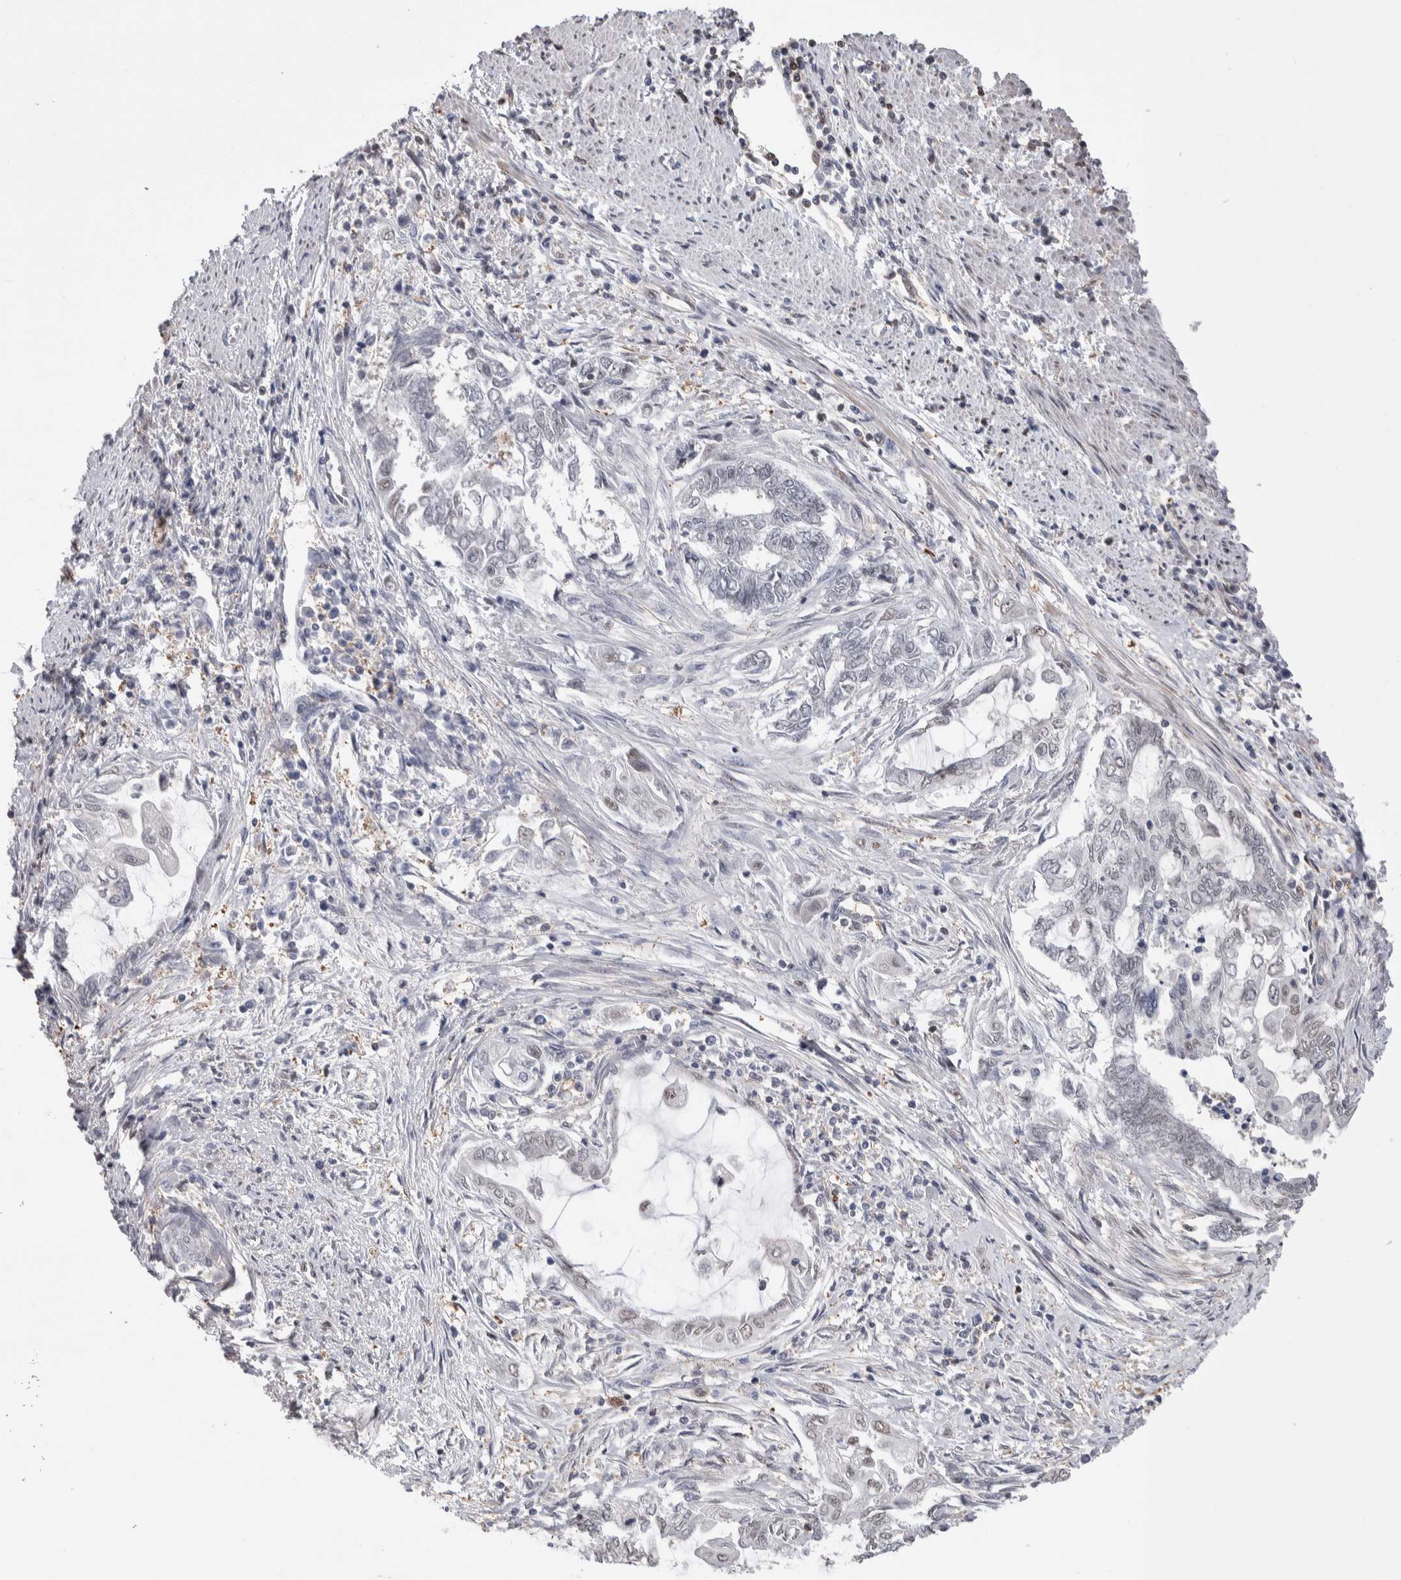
{"staining": {"intensity": "negative", "quantity": "none", "location": "none"}, "tissue": "endometrial cancer", "cell_type": "Tumor cells", "image_type": "cancer", "snomed": [{"axis": "morphology", "description": "Adenocarcinoma, NOS"}, {"axis": "topography", "description": "Uterus"}, {"axis": "topography", "description": "Endometrium"}], "caption": "Immunohistochemical staining of human endometrial cancer (adenocarcinoma) reveals no significant expression in tumor cells. (Immunohistochemistry (ihc), brightfield microscopy, high magnification).", "gene": "ZBTB49", "patient": {"sex": "female", "age": 70}}